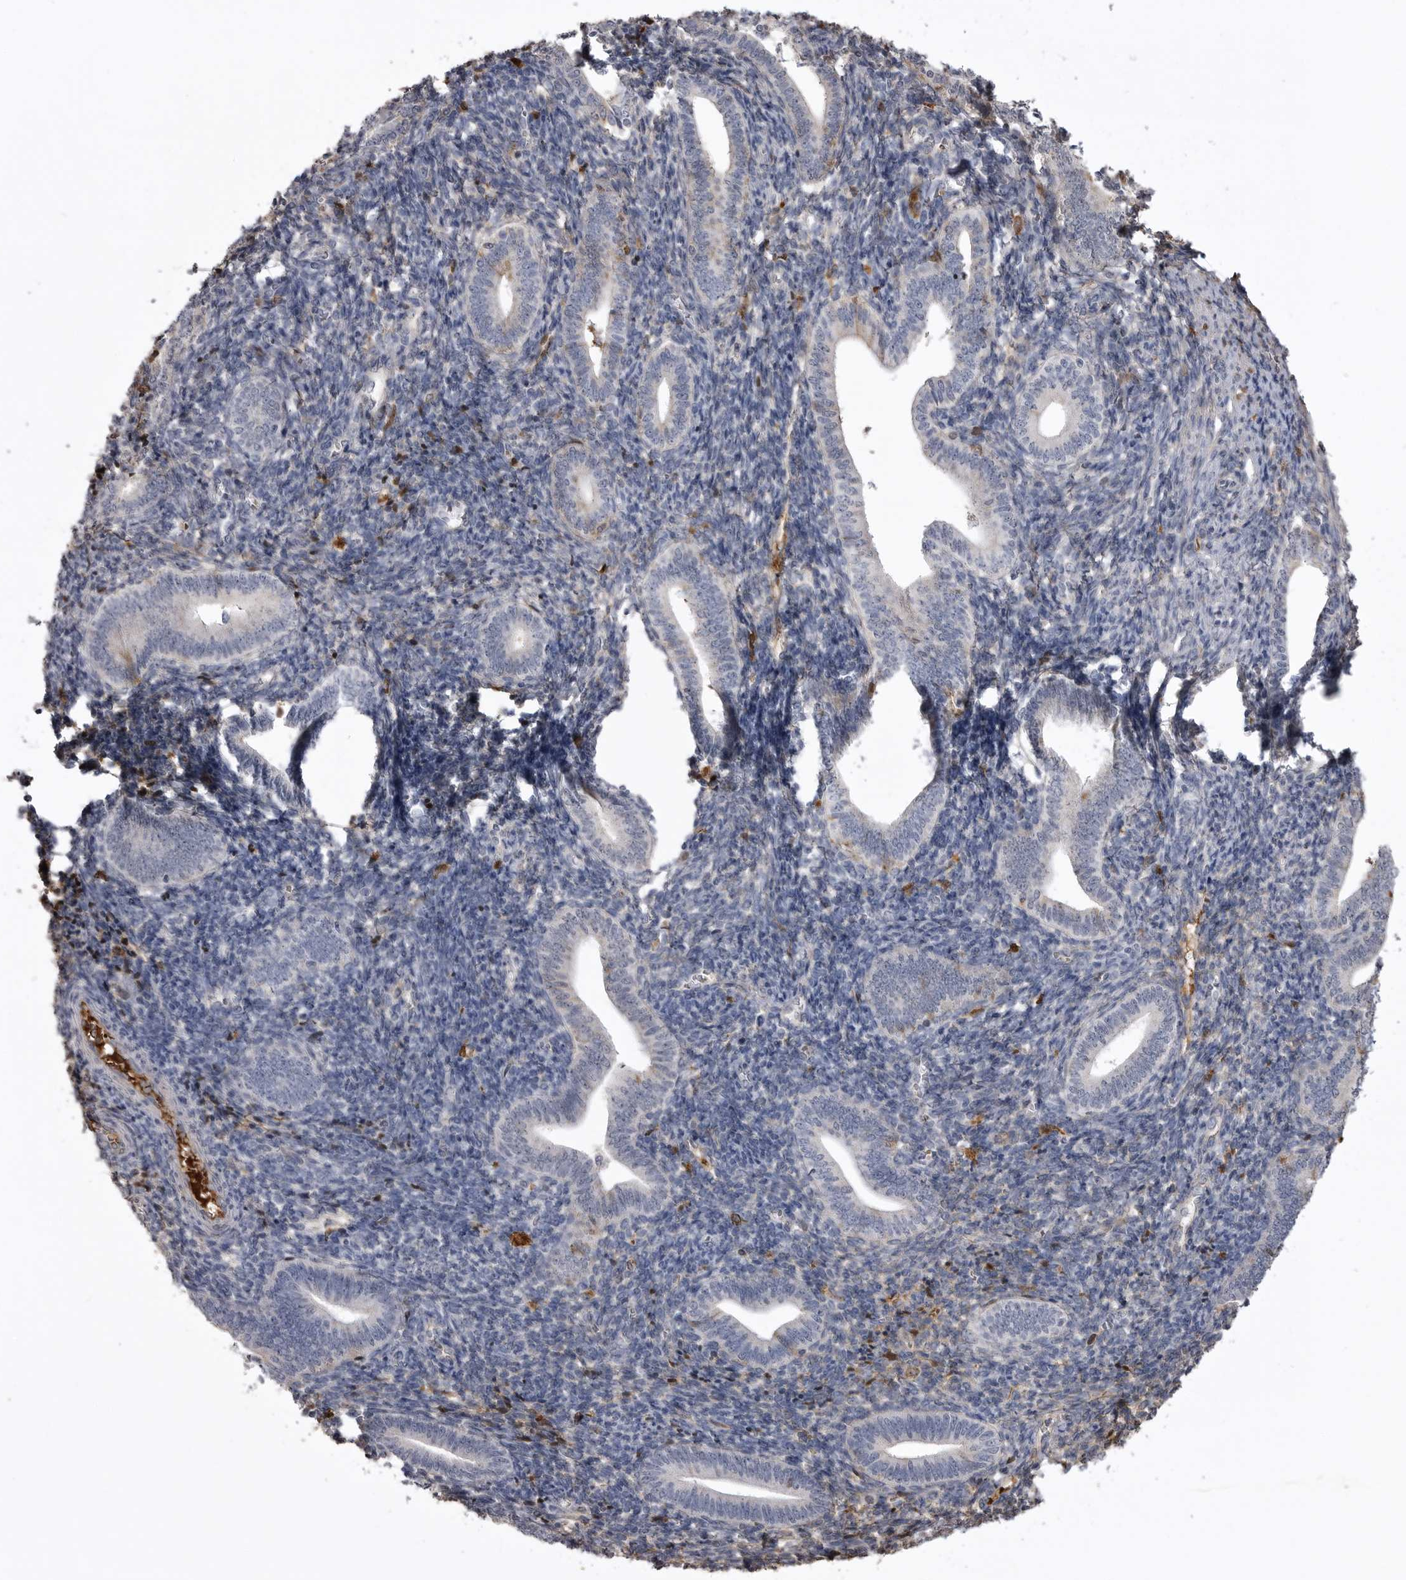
{"staining": {"intensity": "moderate", "quantity": "25%-75%", "location": "cytoplasmic/membranous"}, "tissue": "endometrium", "cell_type": "Cells in endometrial stroma", "image_type": "normal", "snomed": [{"axis": "morphology", "description": "Normal tissue, NOS"}, {"axis": "topography", "description": "Uterus"}, {"axis": "topography", "description": "Endometrium"}], "caption": "Immunohistochemical staining of benign endometrium demonstrates moderate cytoplasmic/membranous protein expression in about 25%-75% of cells in endometrial stroma. The staining was performed using DAB to visualize the protein expression in brown, while the nuclei were stained in blue with hematoxylin (Magnification: 20x).", "gene": "AHSG", "patient": {"sex": "female", "age": 33}}